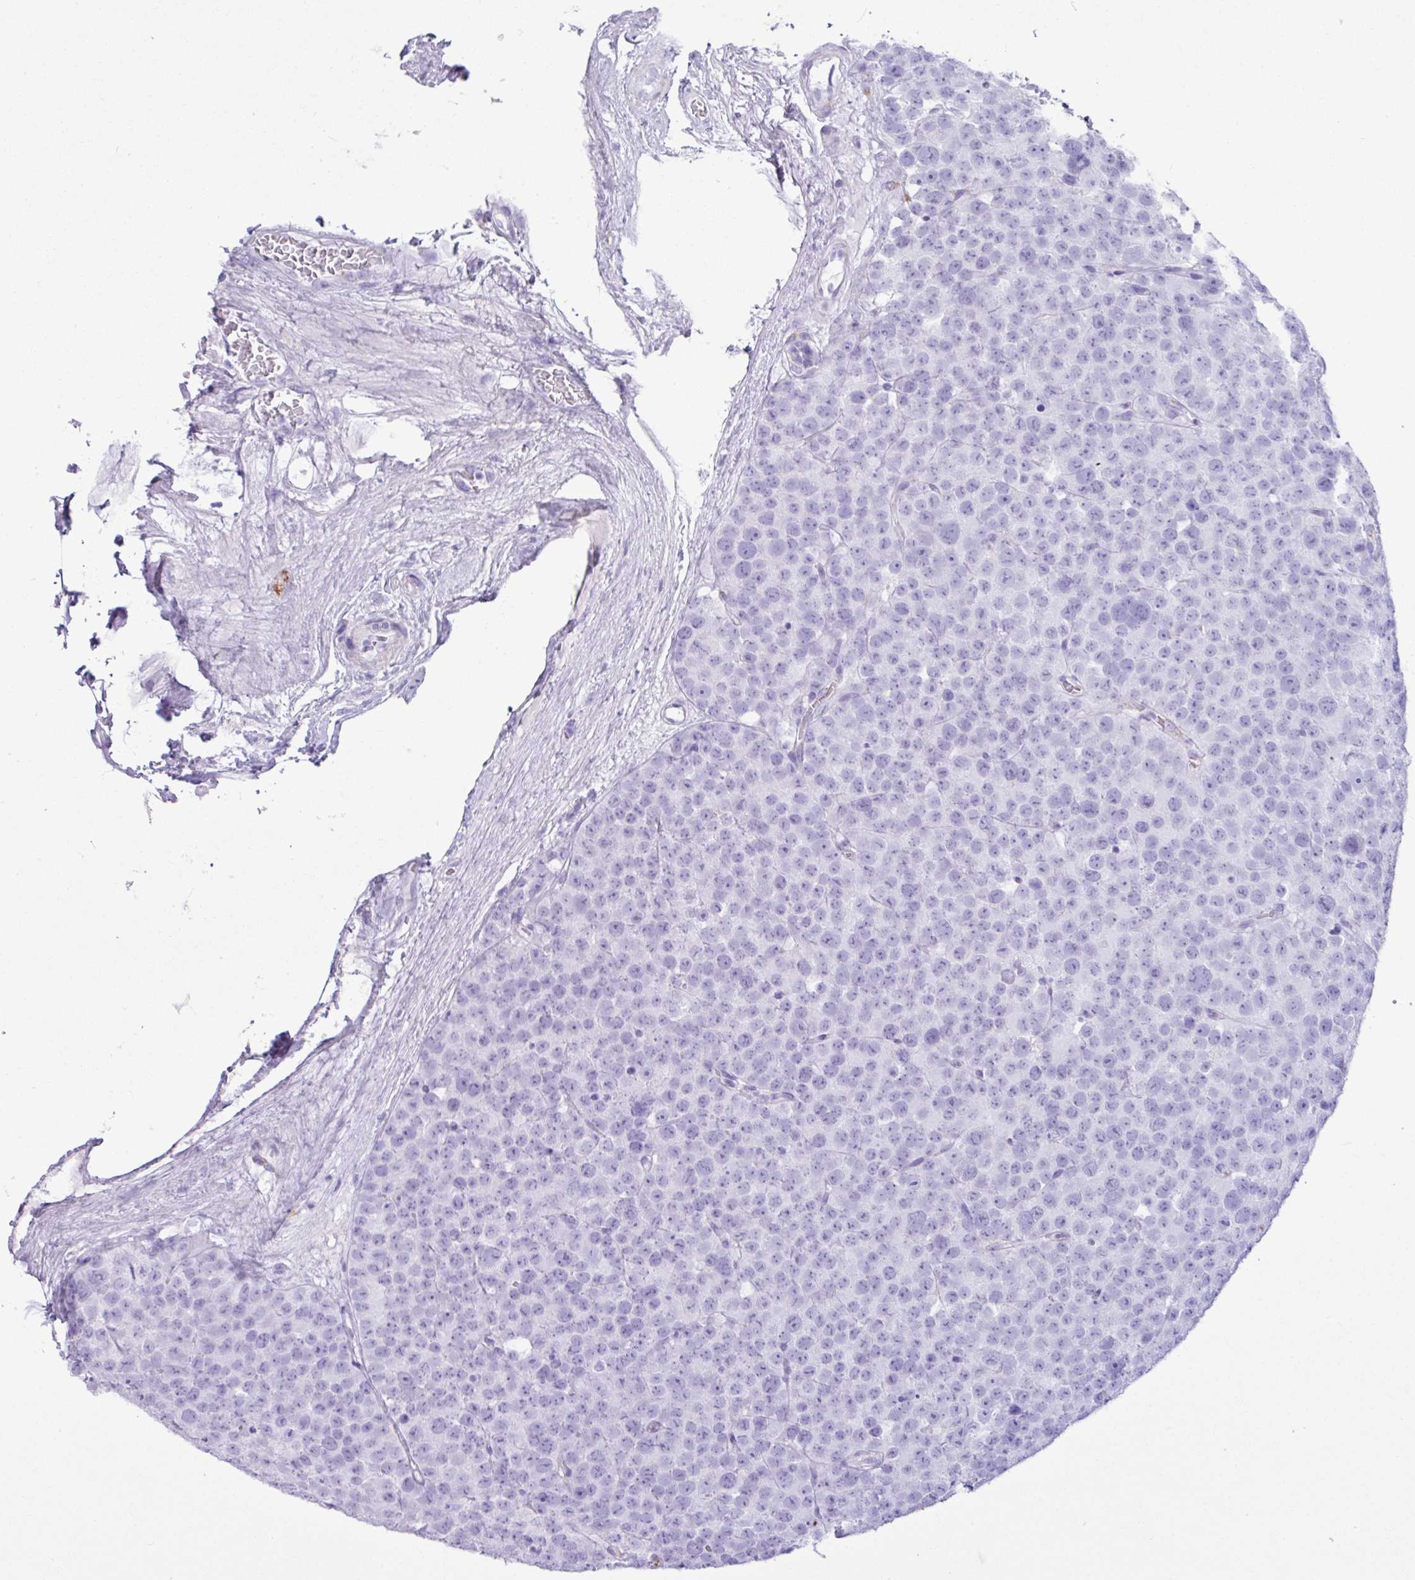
{"staining": {"intensity": "negative", "quantity": "none", "location": "none"}, "tissue": "testis cancer", "cell_type": "Tumor cells", "image_type": "cancer", "snomed": [{"axis": "morphology", "description": "Seminoma, NOS"}, {"axis": "topography", "description": "Testis"}], "caption": "Tumor cells show no significant protein positivity in seminoma (testis). The staining was performed using DAB to visualize the protein expression in brown, while the nuclei were stained in blue with hematoxylin (Magnification: 20x).", "gene": "CKMT2", "patient": {"sex": "male", "age": 71}}